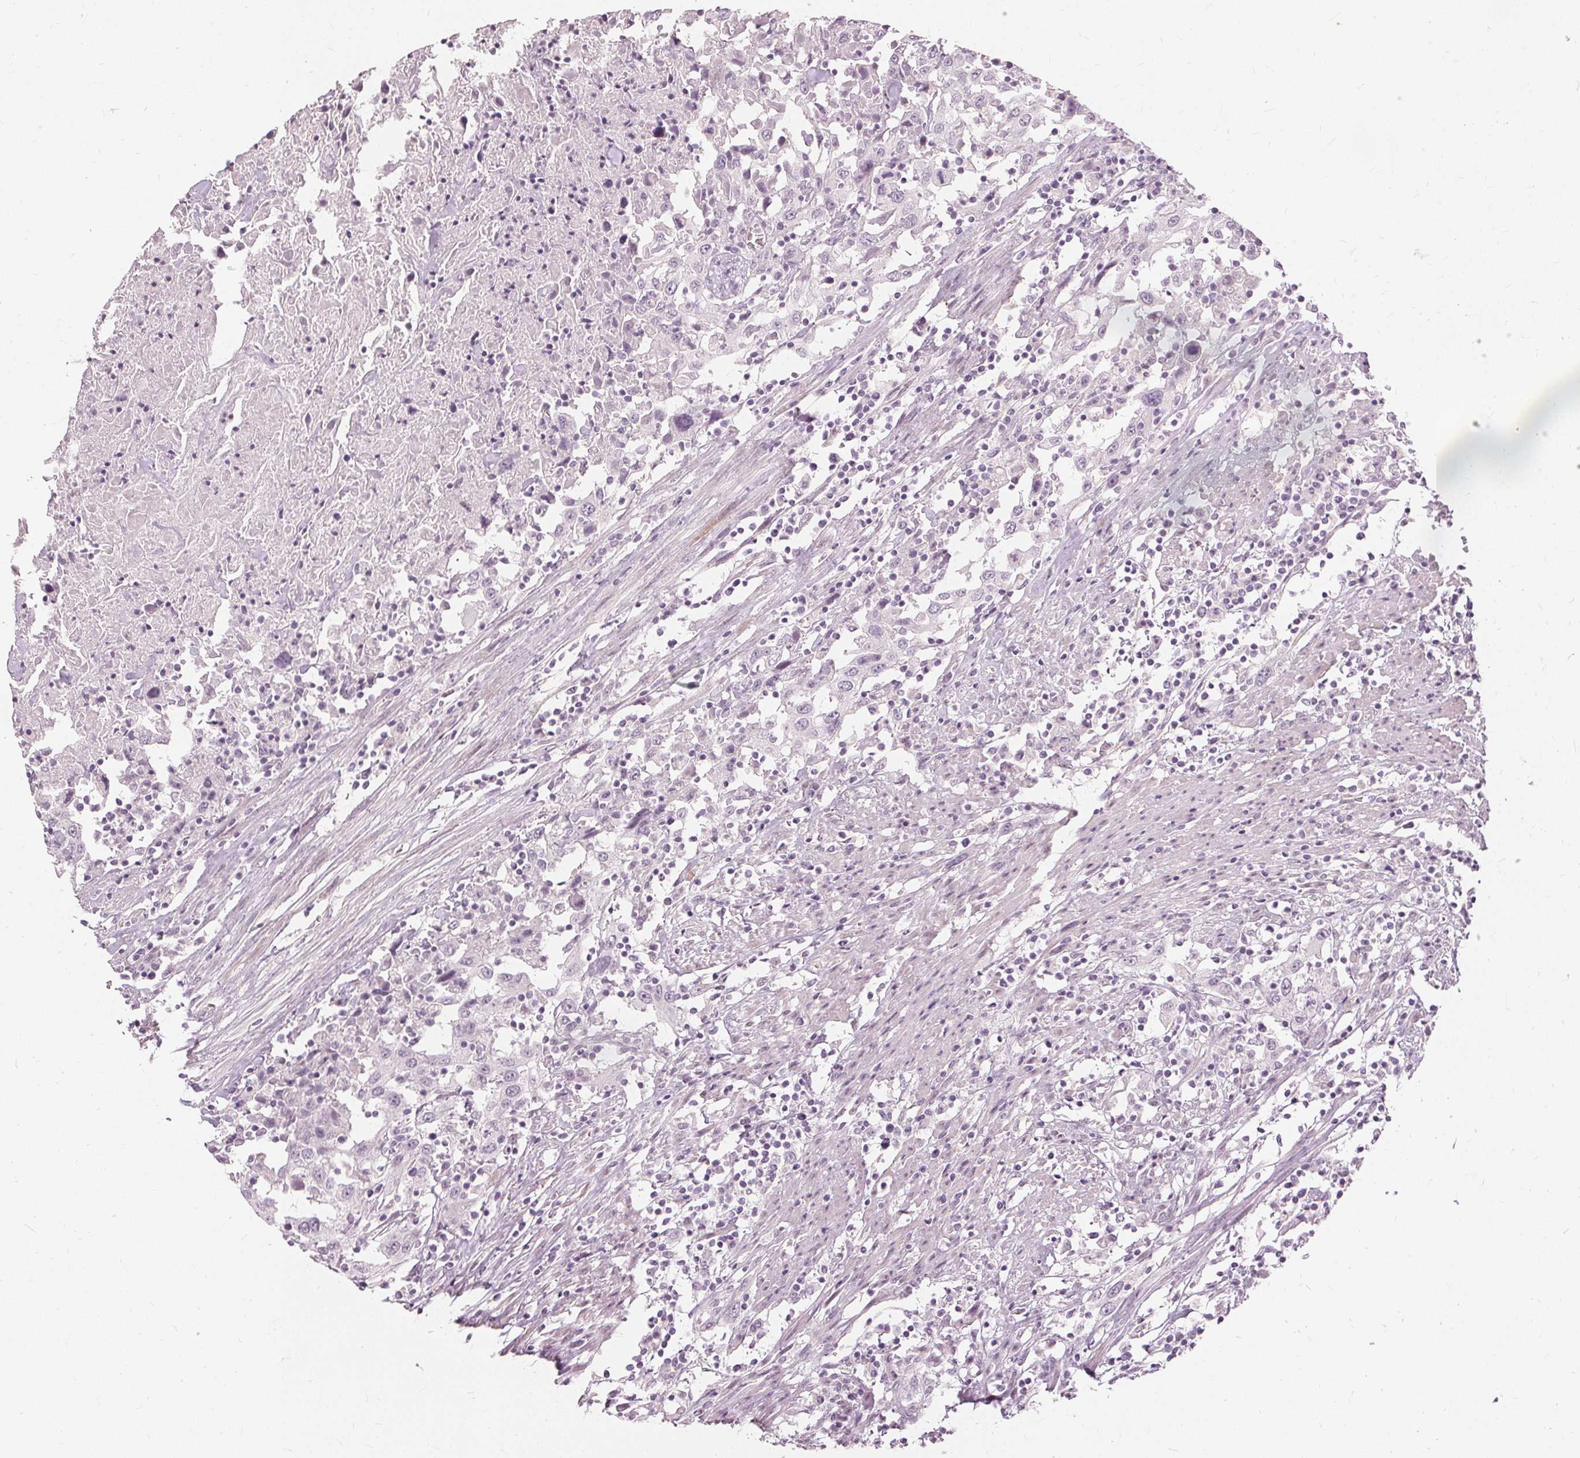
{"staining": {"intensity": "negative", "quantity": "none", "location": "none"}, "tissue": "urothelial cancer", "cell_type": "Tumor cells", "image_type": "cancer", "snomed": [{"axis": "morphology", "description": "Urothelial carcinoma, High grade"}, {"axis": "topography", "description": "Urinary bladder"}], "caption": "High-grade urothelial carcinoma stained for a protein using immunohistochemistry exhibits no positivity tumor cells.", "gene": "SFTPD", "patient": {"sex": "male", "age": 61}}